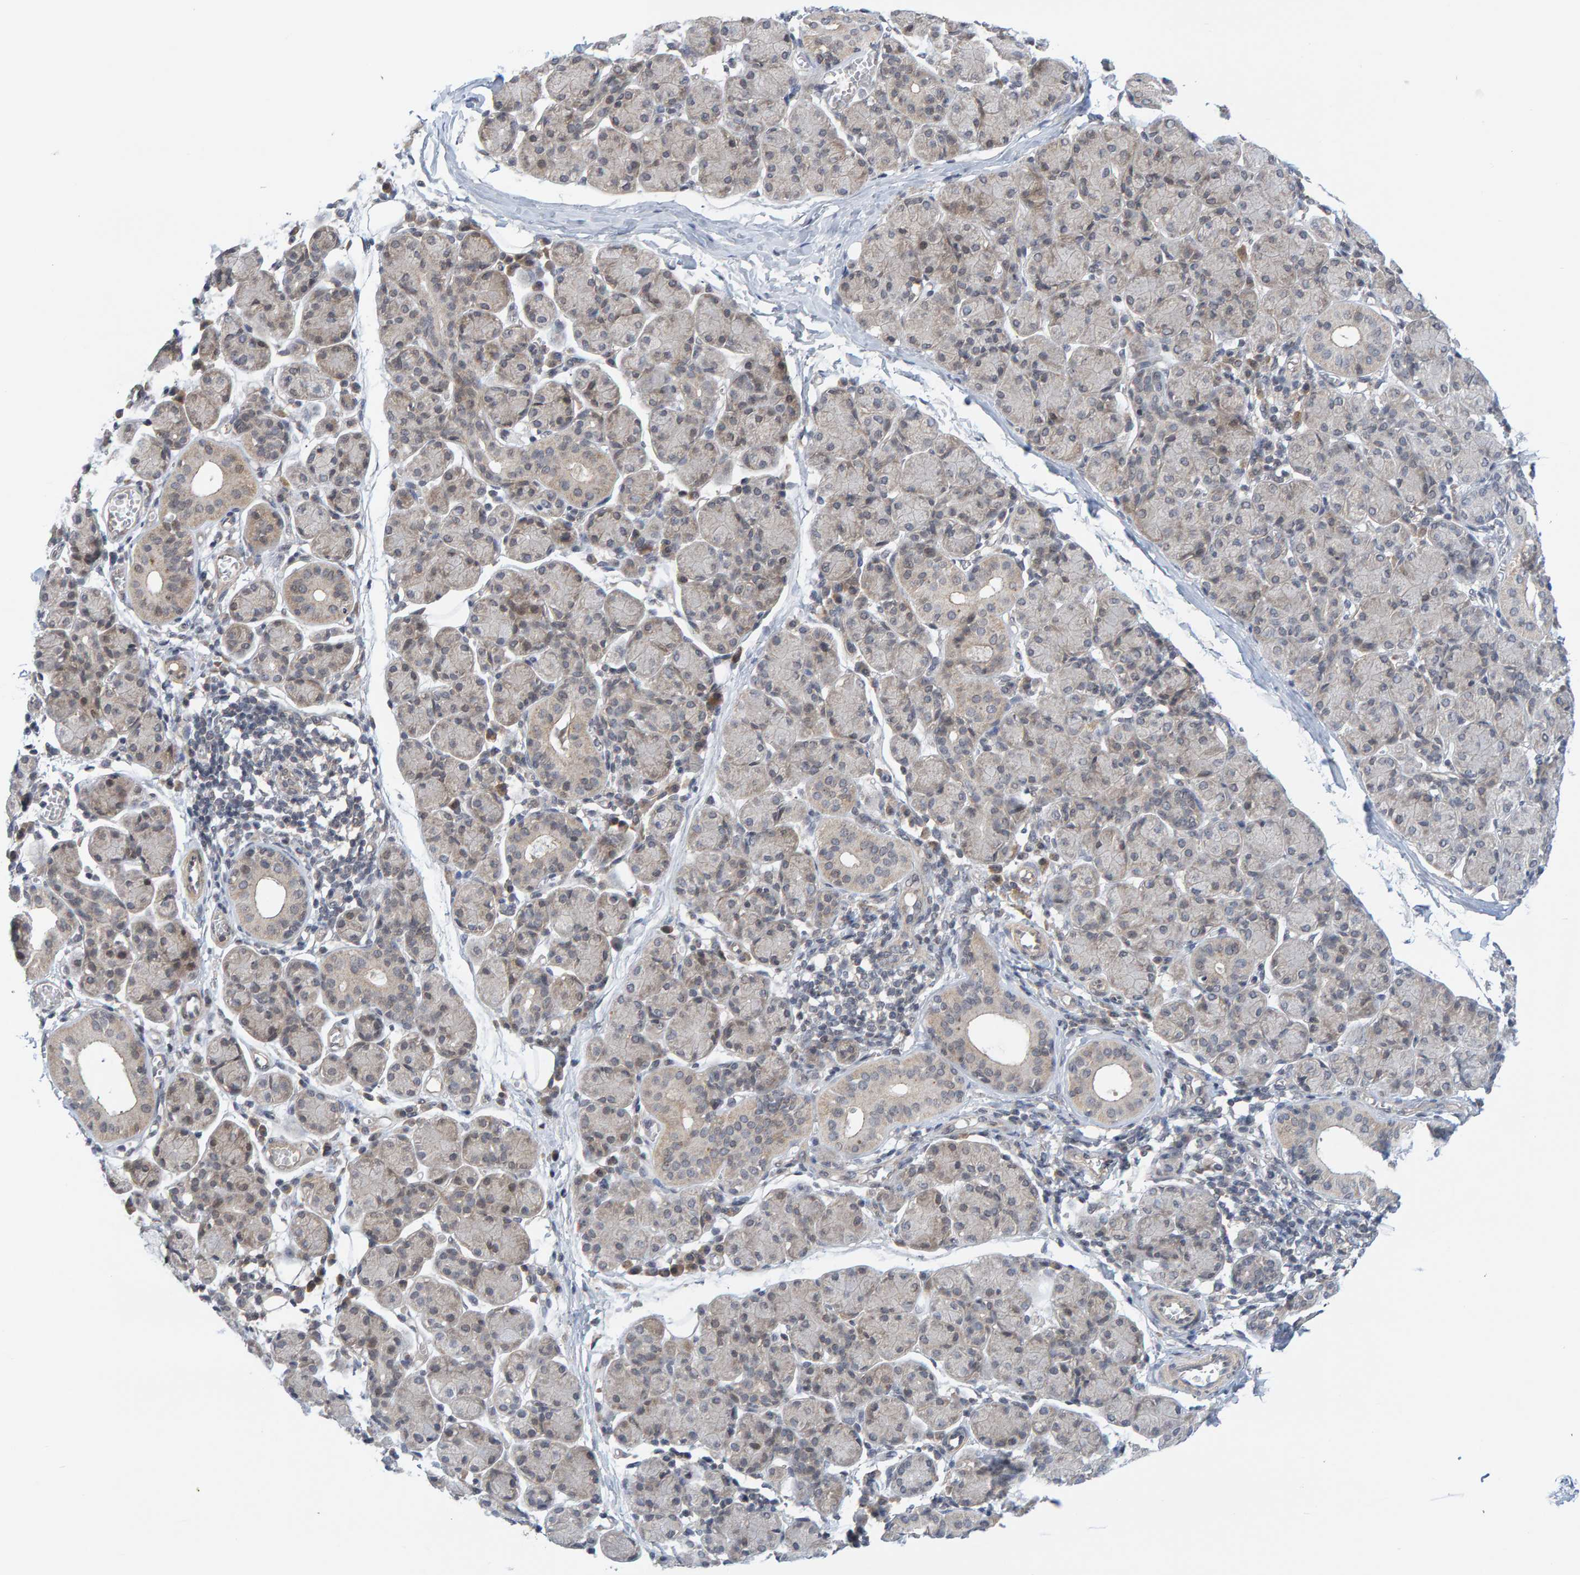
{"staining": {"intensity": "moderate", "quantity": "<25%", "location": "cytoplasmic/membranous"}, "tissue": "salivary gland", "cell_type": "Glandular cells", "image_type": "normal", "snomed": [{"axis": "morphology", "description": "Normal tissue, NOS"}, {"axis": "morphology", "description": "Inflammation, NOS"}, {"axis": "topography", "description": "Lymph node"}, {"axis": "topography", "description": "Salivary gland"}], "caption": "Immunohistochemistry (IHC) photomicrograph of benign salivary gland stained for a protein (brown), which exhibits low levels of moderate cytoplasmic/membranous positivity in about <25% of glandular cells.", "gene": "CDH2", "patient": {"sex": "male", "age": 3}}